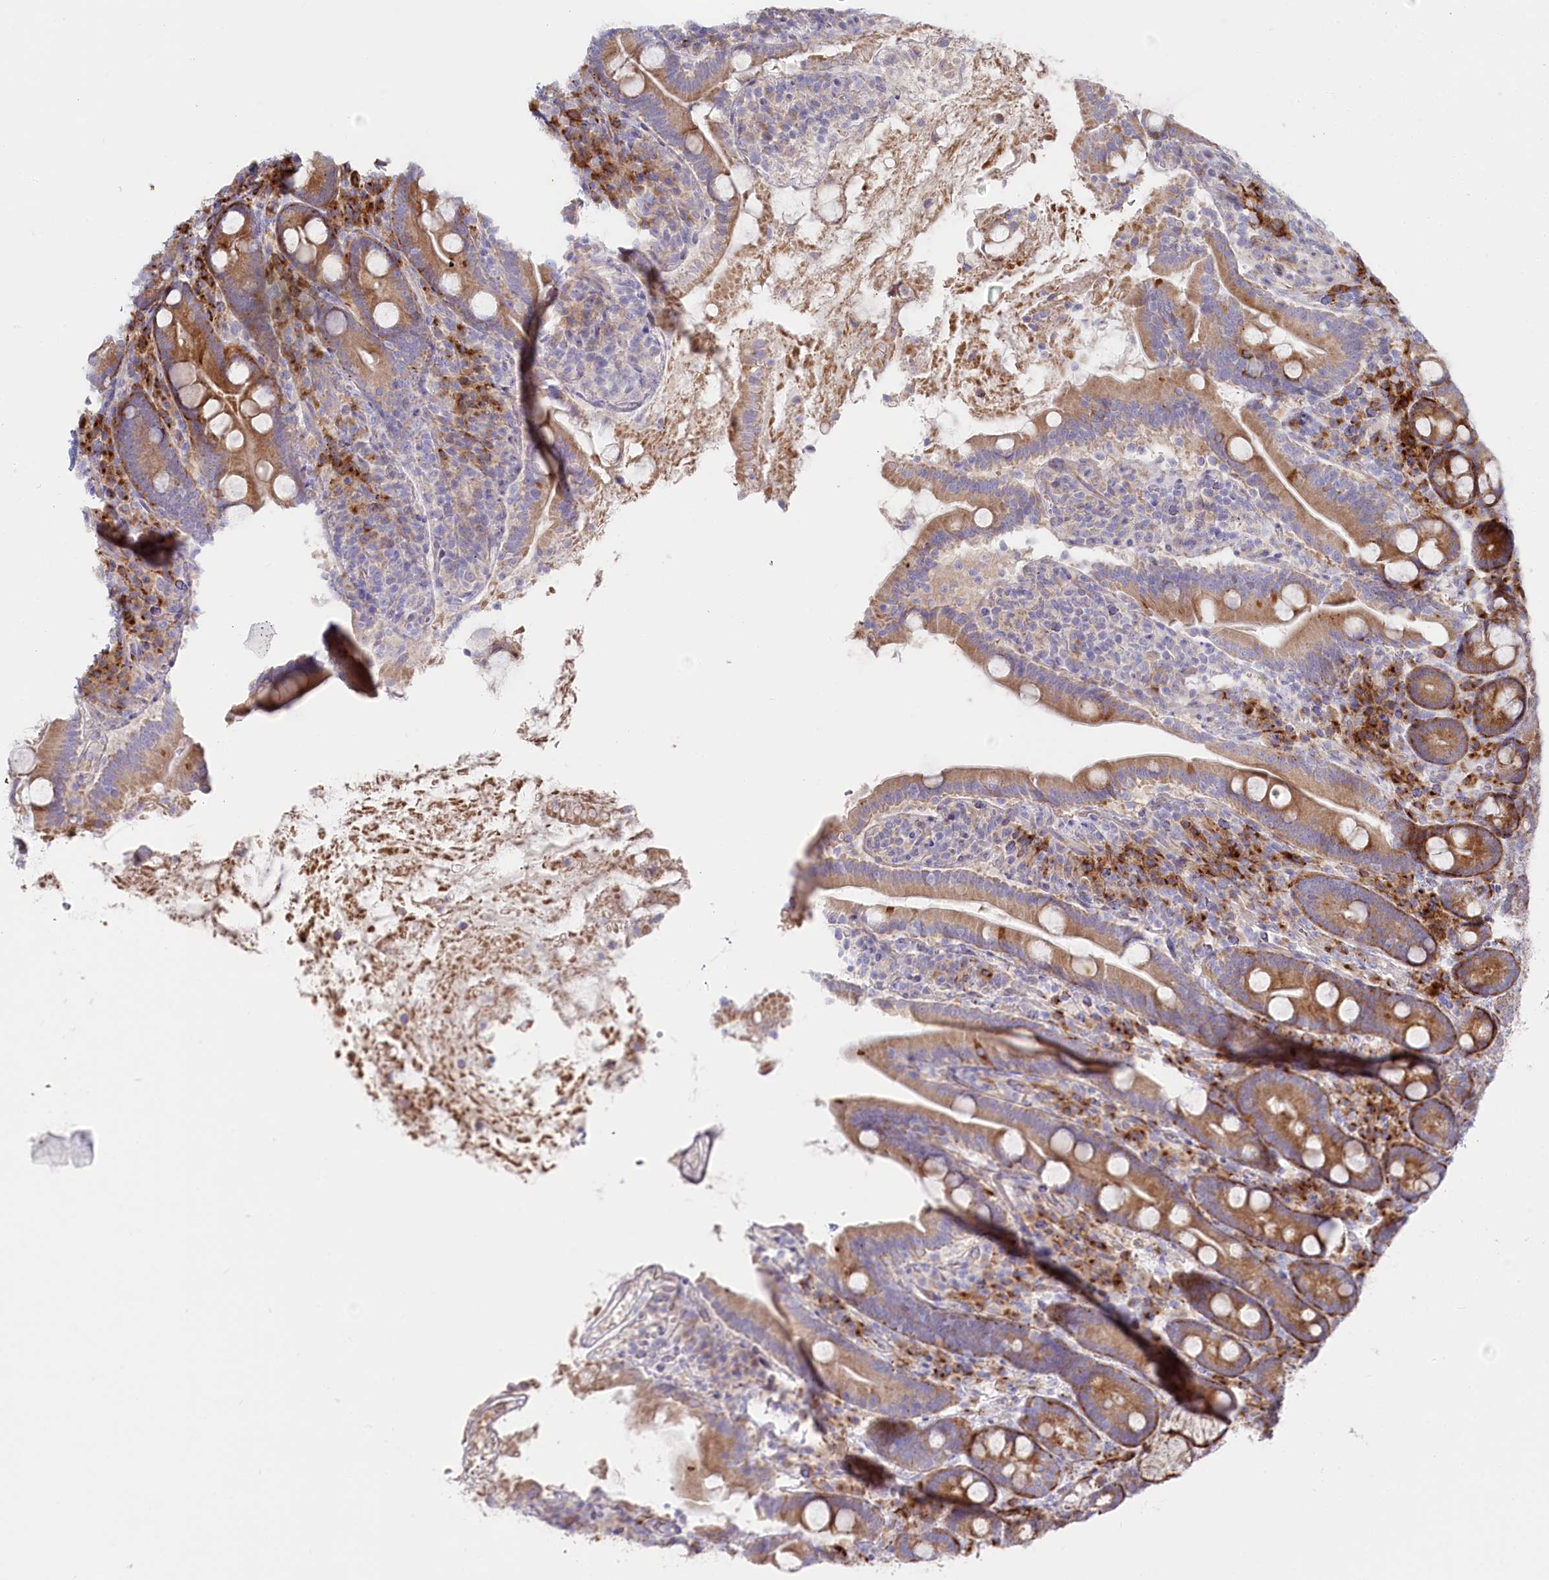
{"staining": {"intensity": "moderate", "quantity": ">75%", "location": "cytoplasmic/membranous"}, "tissue": "duodenum", "cell_type": "Glandular cells", "image_type": "normal", "snomed": [{"axis": "morphology", "description": "Normal tissue, NOS"}, {"axis": "topography", "description": "Duodenum"}], "caption": "Glandular cells demonstrate moderate cytoplasmic/membranous staining in approximately >75% of cells in unremarkable duodenum. (DAB IHC, brown staining for protein, blue staining for nuclei).", "gene": "POGLUT1", "patient": {"sex": "male", "age": 35}}